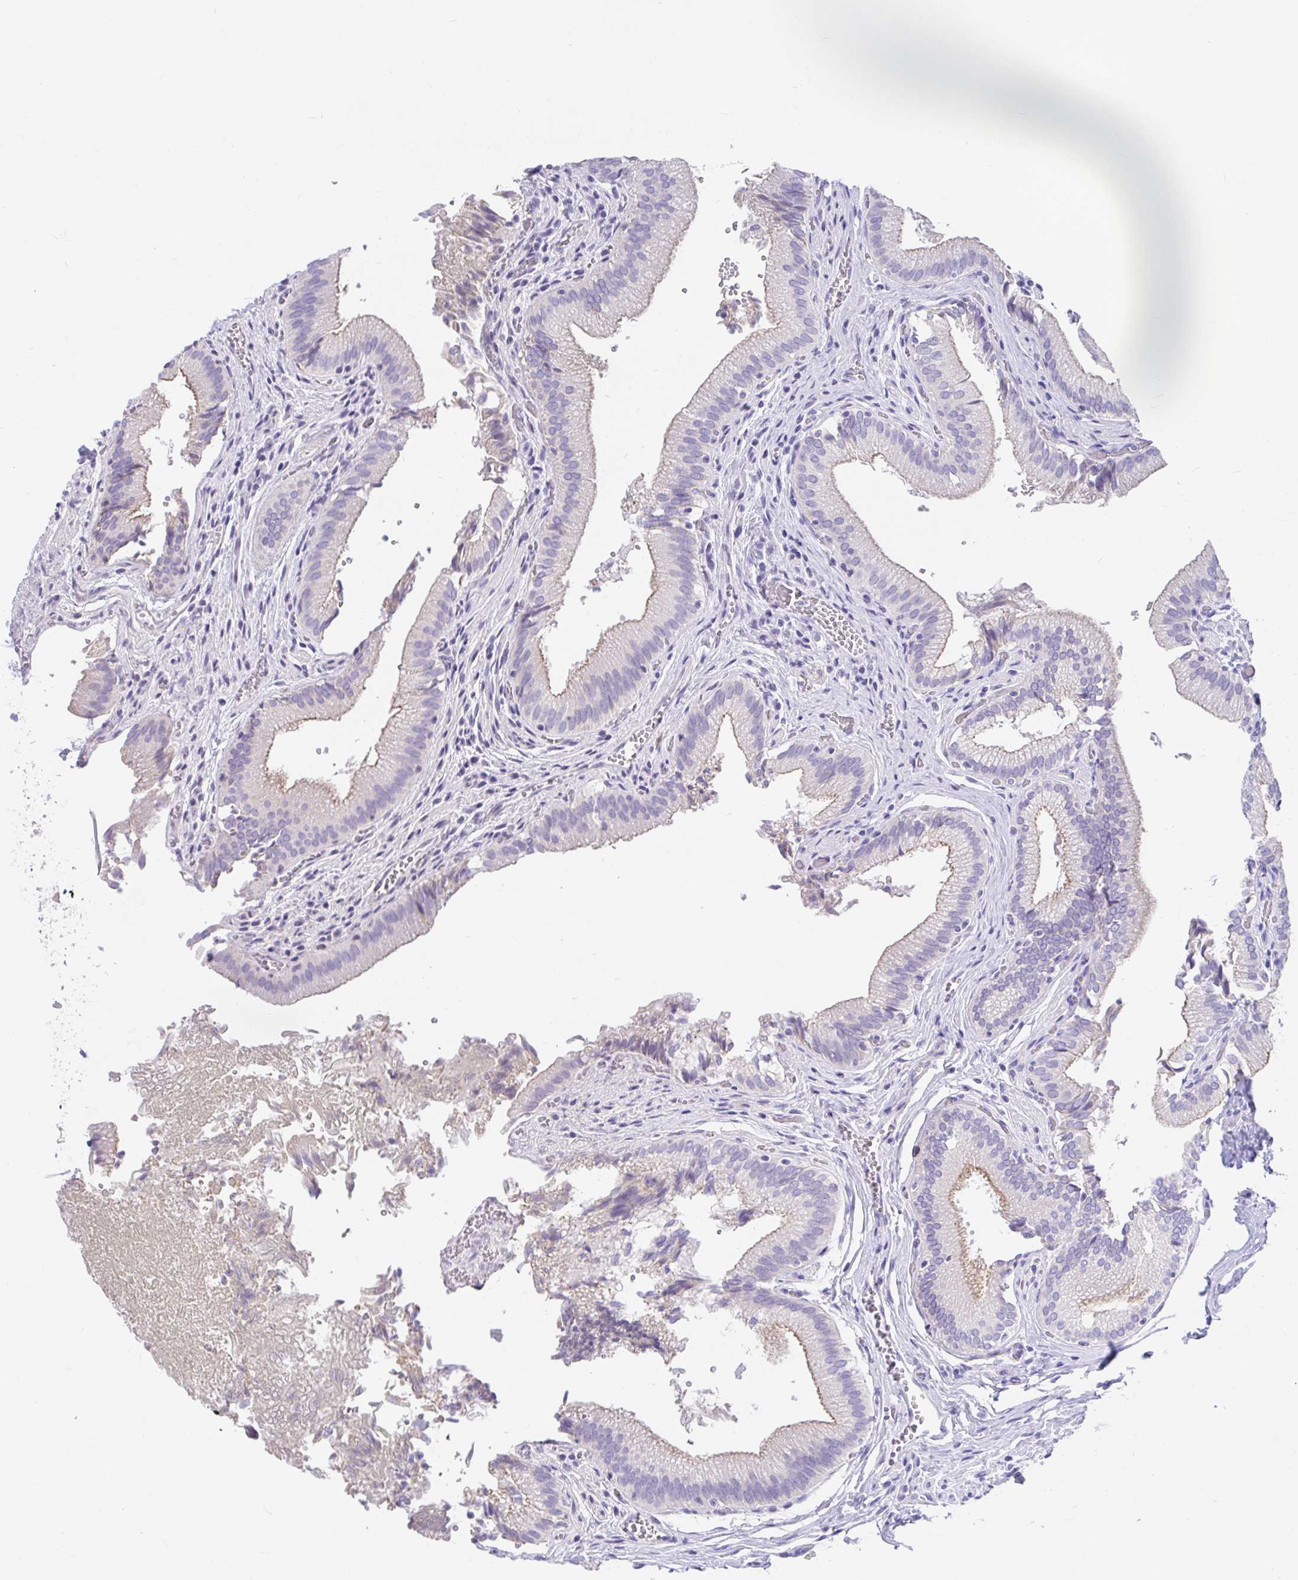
{"staining": {"intensity": "negative", "quantity": "none", "location": "none"}, "tissue": "gallbladder", "cell_type": "Glandular cells", "image_type": "normal", "snomed": [{"axis": "morphology", "description": "Normal tissue, NOS"}, {"axis": "topography", "description": "Gallbladder"}, {"axis": "topography", "description": "Peripheral nerve tissue"}], "caption": "High power microscopy micrograph of an IHC photomicrograph of unremarkable gallbladder, revealing no significant staining in glandular cells.", "gene": "CCSAP", "patient": {"sex": "male", "age": 17}}